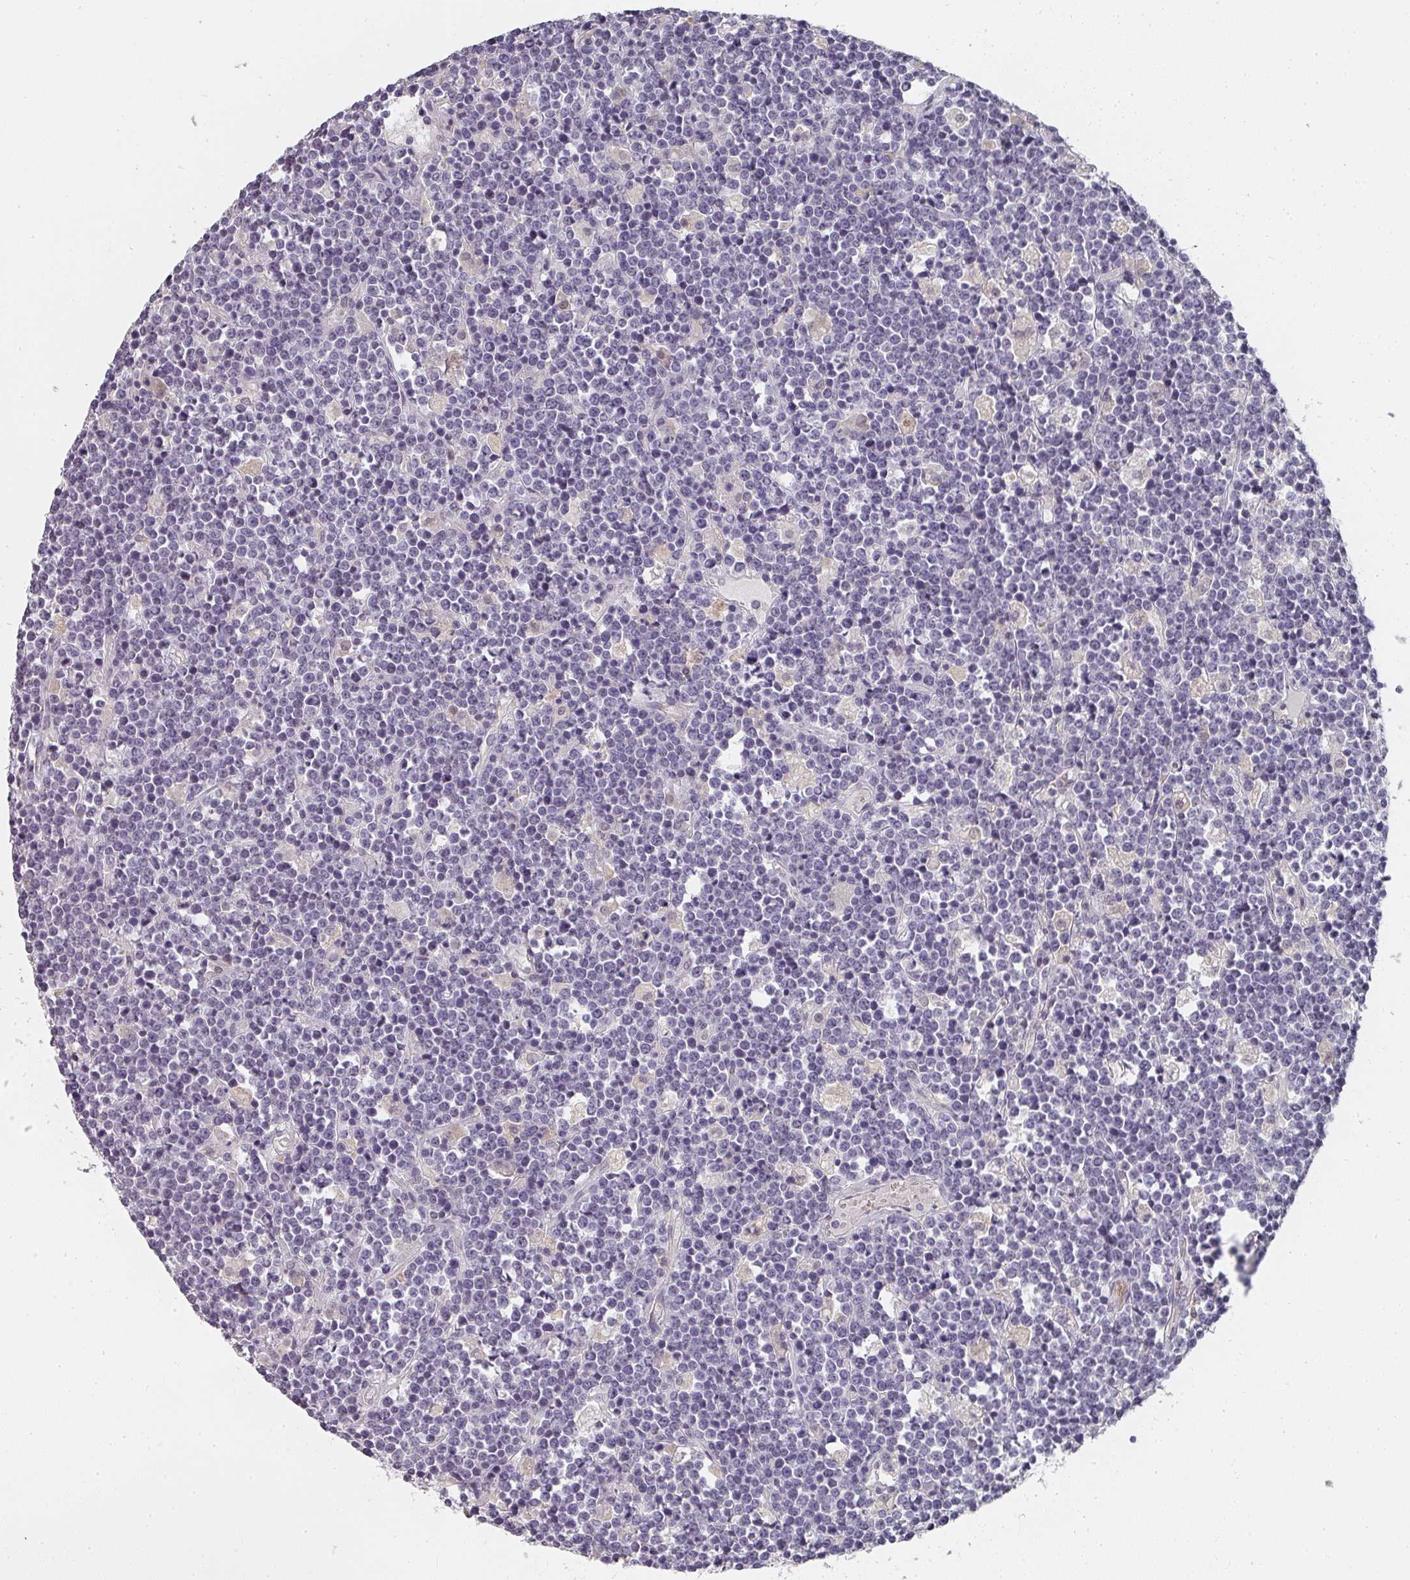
{"staining": {"intensity": "negative", "quantity": "none", "location": "none"}, "tissue": "lymphoma", "cell_type": "Tumor cells", "image_type": "cancer", "snomed": [{"axis": "morphology", "description": "Malignant lymphoma, non-Hodgkin's type, High grade"}, {"axis": "topography", "description": "Ovary"}], "caption": "This is an immunohistochemistry (IHC) histopathology image of lymphoma. There is no positivity in tumor cells.", "gene": "SHISA2", "patient": {"sex": "female", "age": 56}}